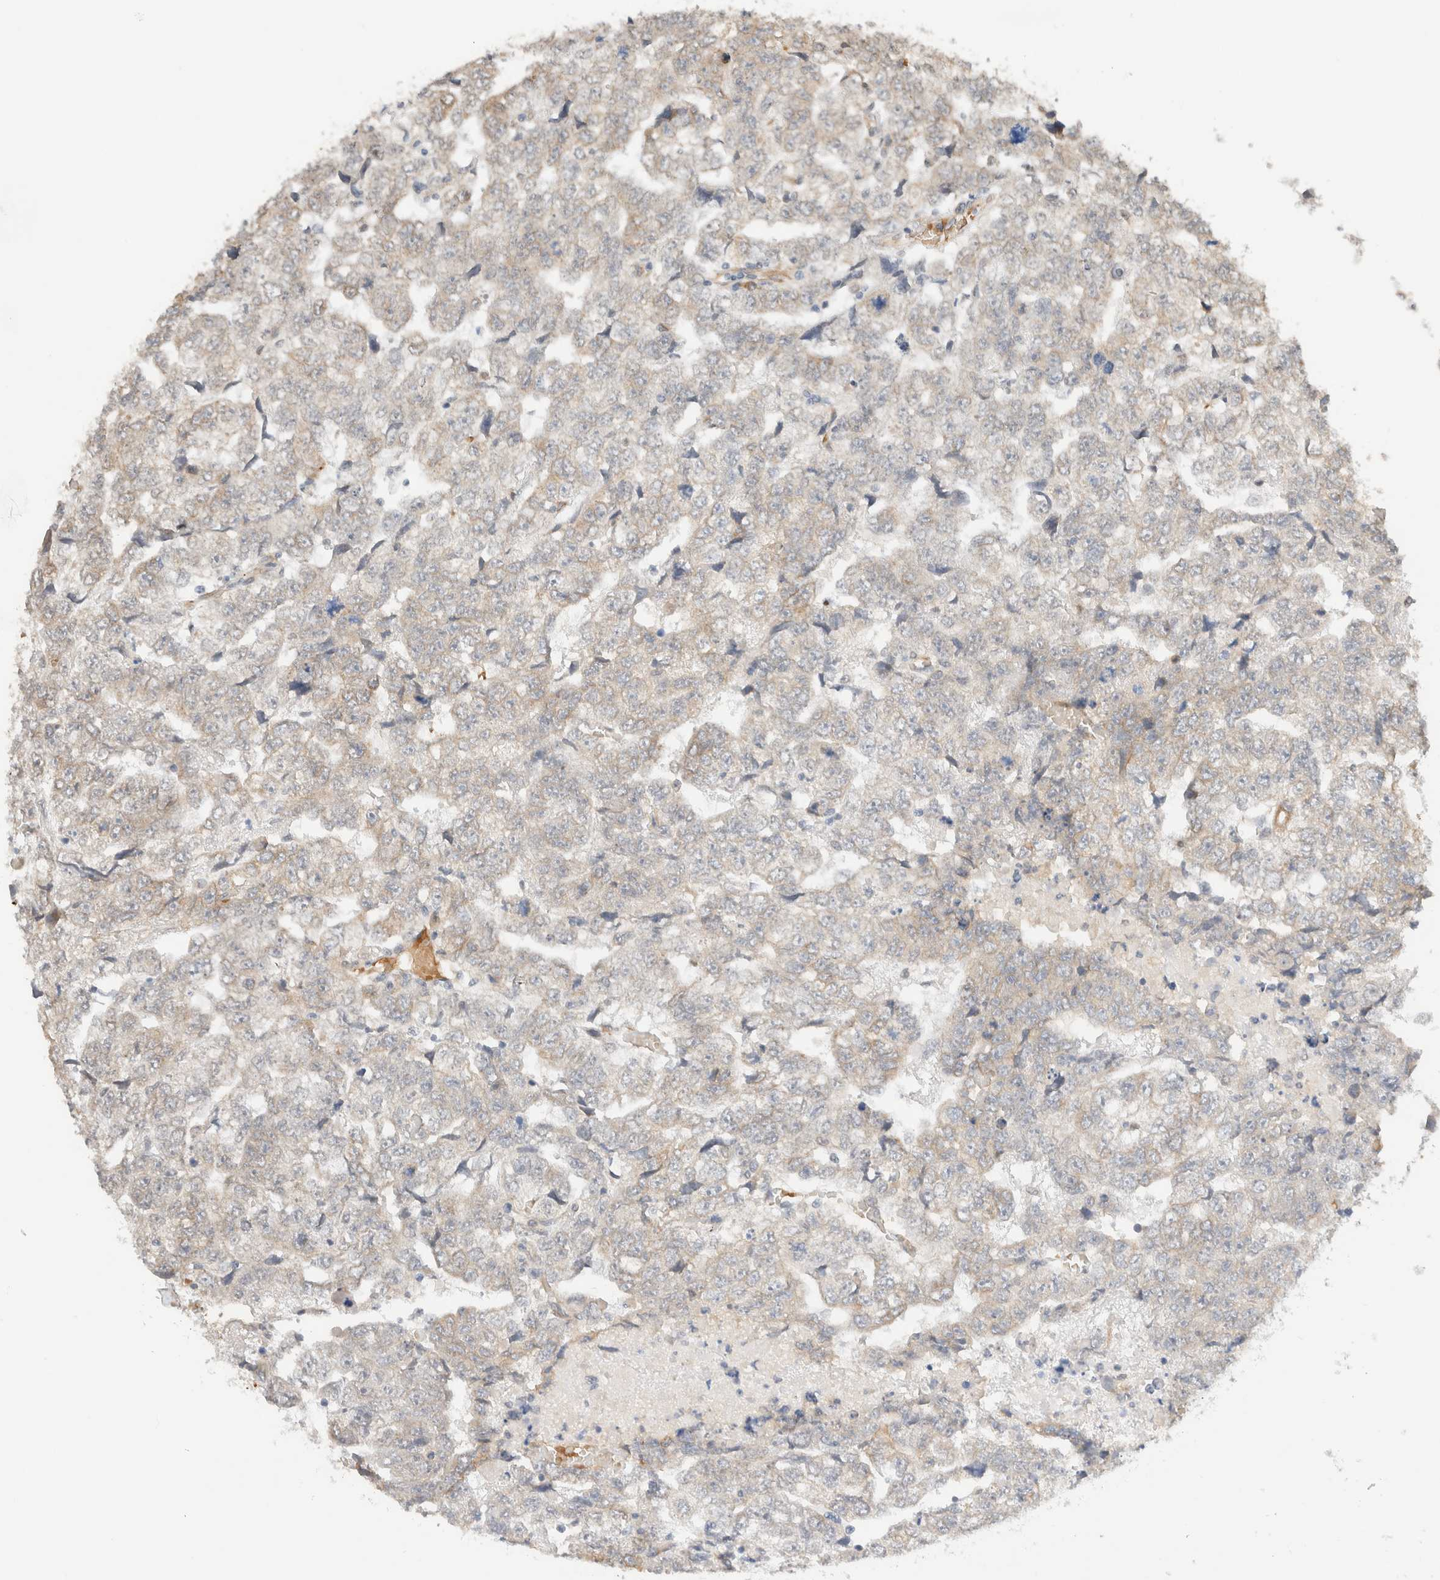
{"staining": {"intensity": "weak", "quantity": "<25%", "location": "cytoplasmic/membranous"}, "tissue": "testis cancer", "cell_type": "Tumor cells", "image_type": "cancer", "snomed": [{"axis": "morphology", "description": "Carcinoma, Embryonal, NOS"}, {"axis": "topography", "description": "Testis"}], "caption": "This is a histopathology image of immunohistochemistry staining of testis cancer, which shows no expression in tumor cells.", "gene": "SYVN1", "patient": {"sex": "male", "age": 36}}